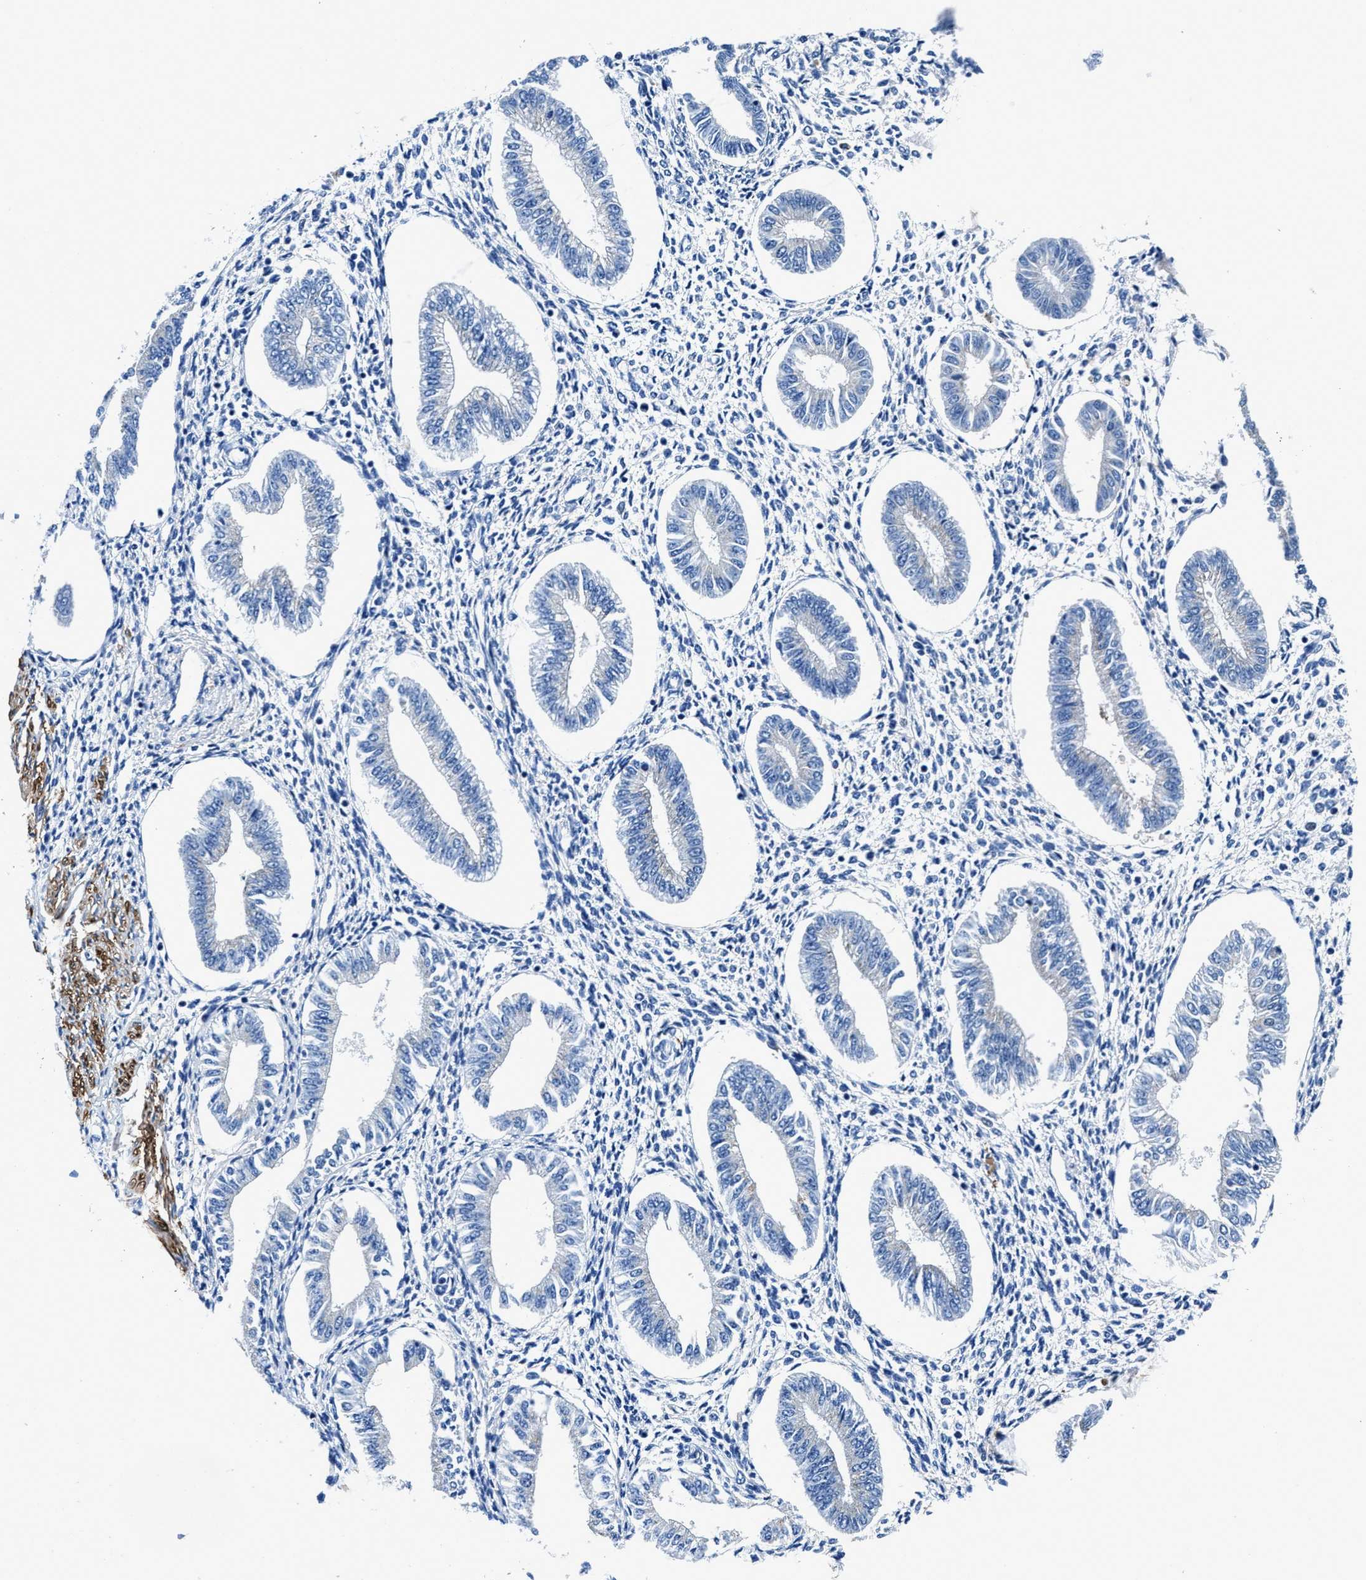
{"staining": {"intensity": "negative", "quantity": "none", "location": "none"}, "tissue": "endometrium", "cell_type": "Cells in endometrial stroma", "image_type": "normal", "snomed": [{"axis": "morphology", "description": "Normal tissue, NOS"}, {"axis": "topography", "description": "Endometrium"}], "caption": "Micrograph shows no significant protein staining in cells in endometrial stroma of unremarkable endometrium. (DAB (3,3'-diaminobenzidine) immunohistochemistry visualized using brightfield microscopy, high magnification).", "gene": "TEX261", "patient": {"sex": "female", "age": 50}}